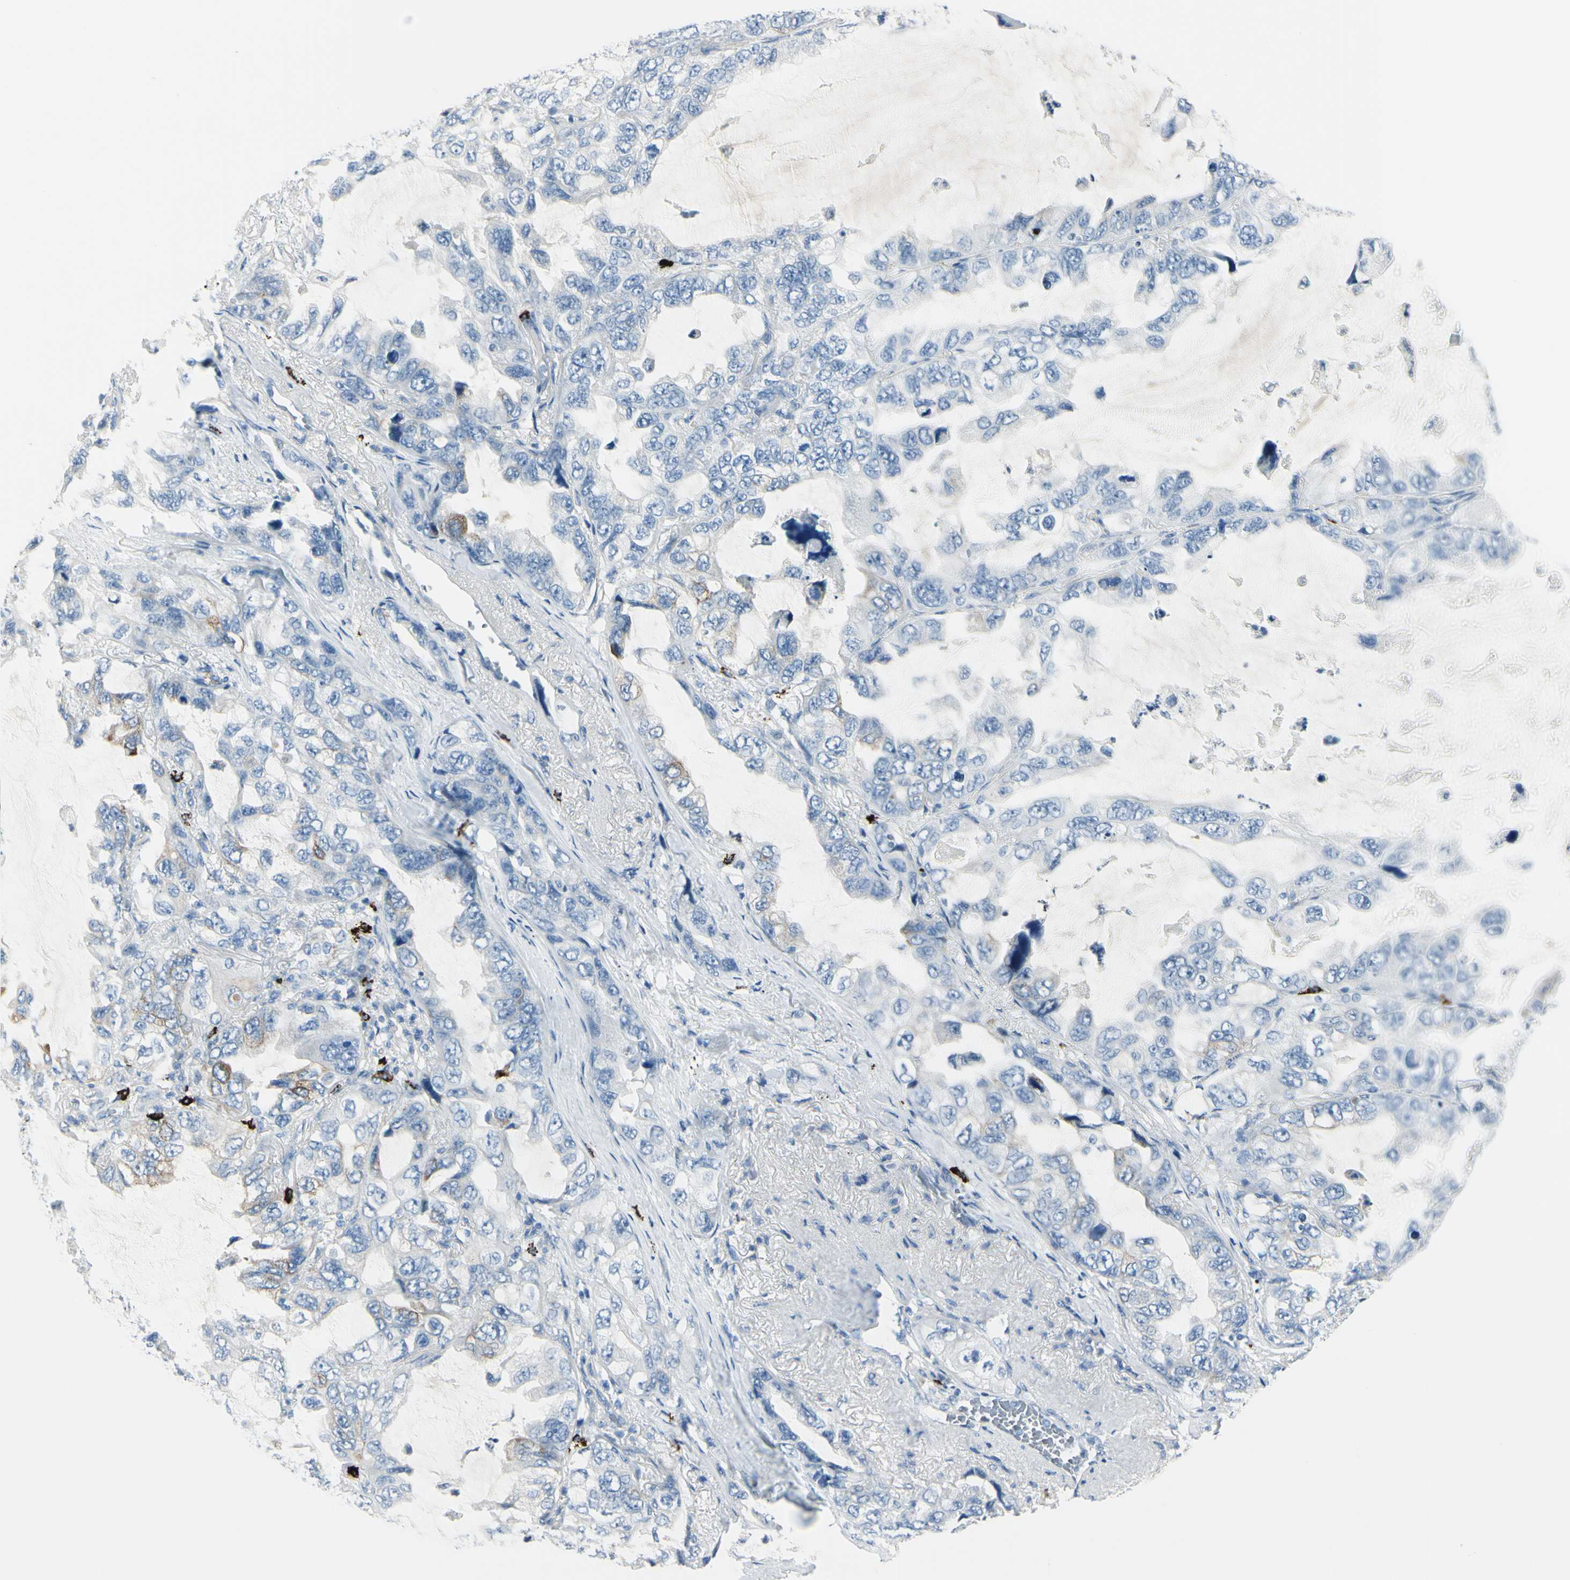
{"staining": {"intensity": "negative", "quantity": "none", "location": "none"}, "tissue": "lung cancer", "cell_type": "Tumor cells", "image_type": "cancer", "snomed": [{"axis": "morphology", "description": "Squamous cell carcinoma, NOS"}, {"axis": "topography", "description": "Lung"}], "caption": "A micrograph of human squamous cell carcinoma (lung) is negative for staining in tumor cells. The staining was performed using DAB to visualize the protein expression in brown, while the nuclei were stained in blue with hematoxylin (Magnification: 20x).", "gene": "DLG4", "patient": {"sex": "female", "age": 73}}